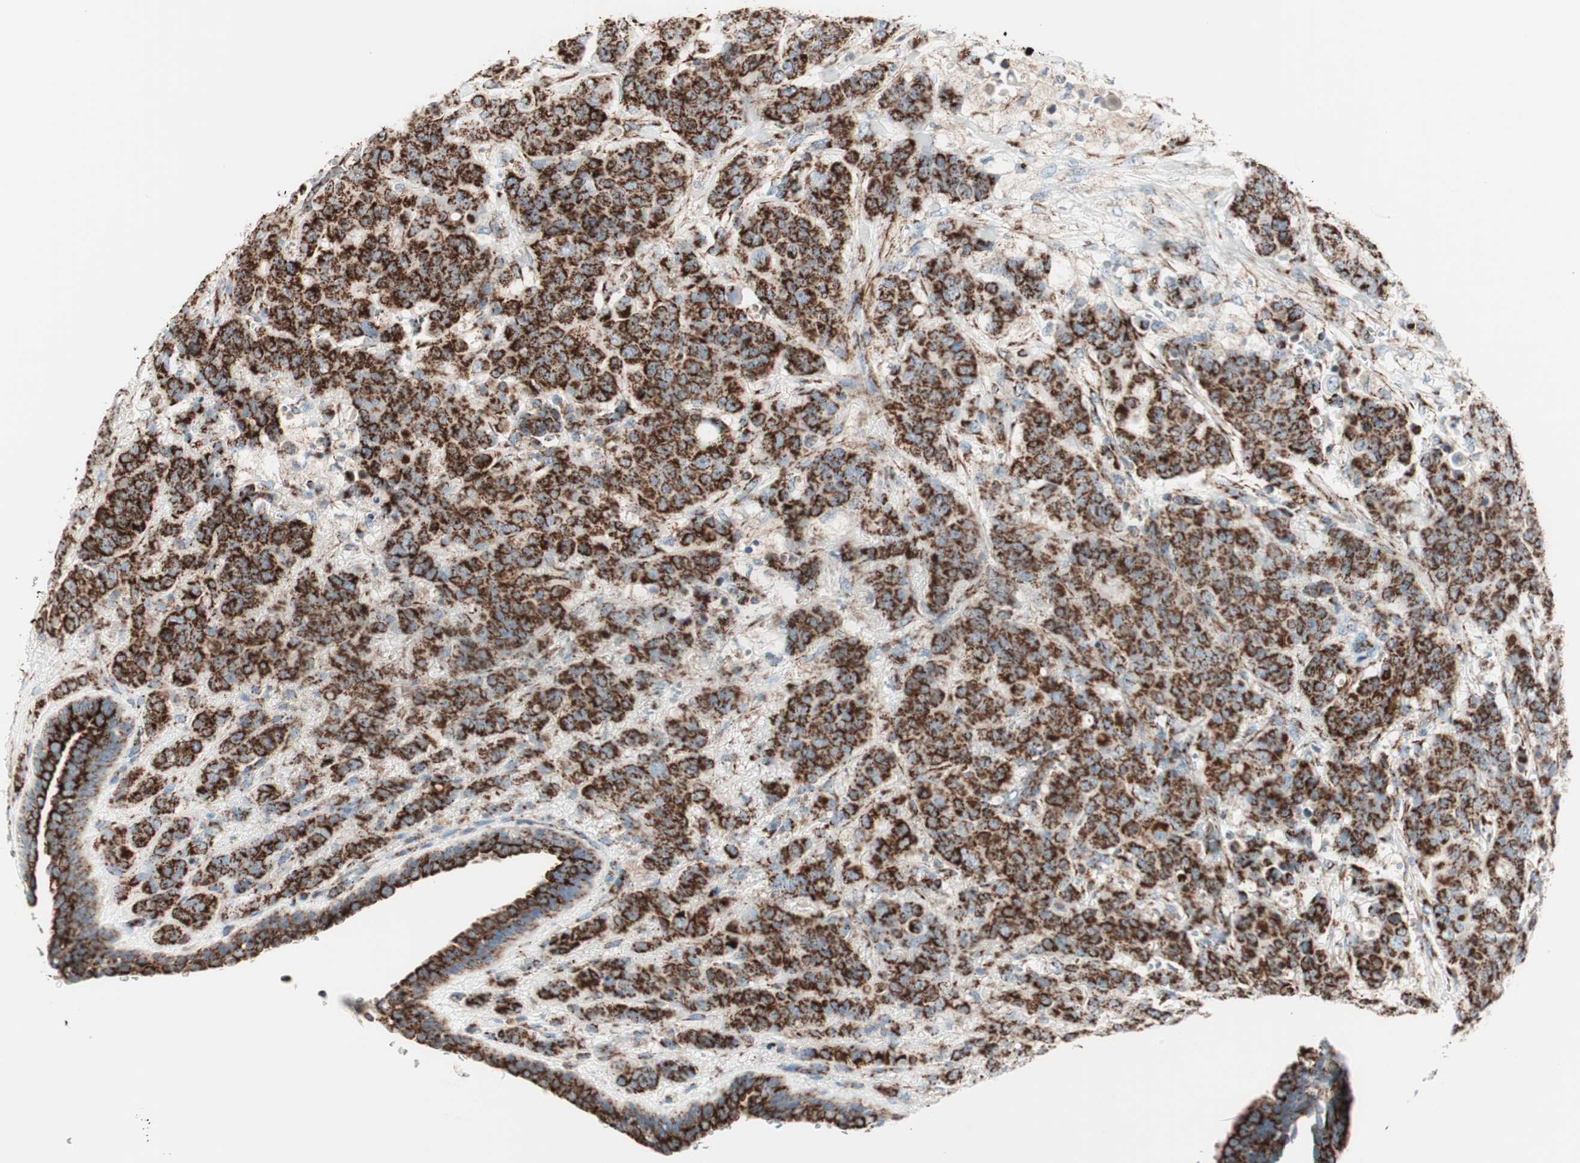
{"staining": {"intensity": "strong", "quantity": ">75%", "location": "cytoplasmic/membranous"}, "tissue": "breast cancer", "cell_type": "Tumor cells", "image_type": "cancer", "snomed": [{"axis": "morphology", "description": "Duct carcinoma"}, {"axis": "topography", "description": "Breast"}], "caption": "This is an image of immunohistochemistry (IHC) staining of breast invasive ductal carcinoma, which shows strong positivity in the cytoplasmic/membranous of tumor cells.", "gene": "TOMM20", "patient": {"sex": "female", "age": 40}}